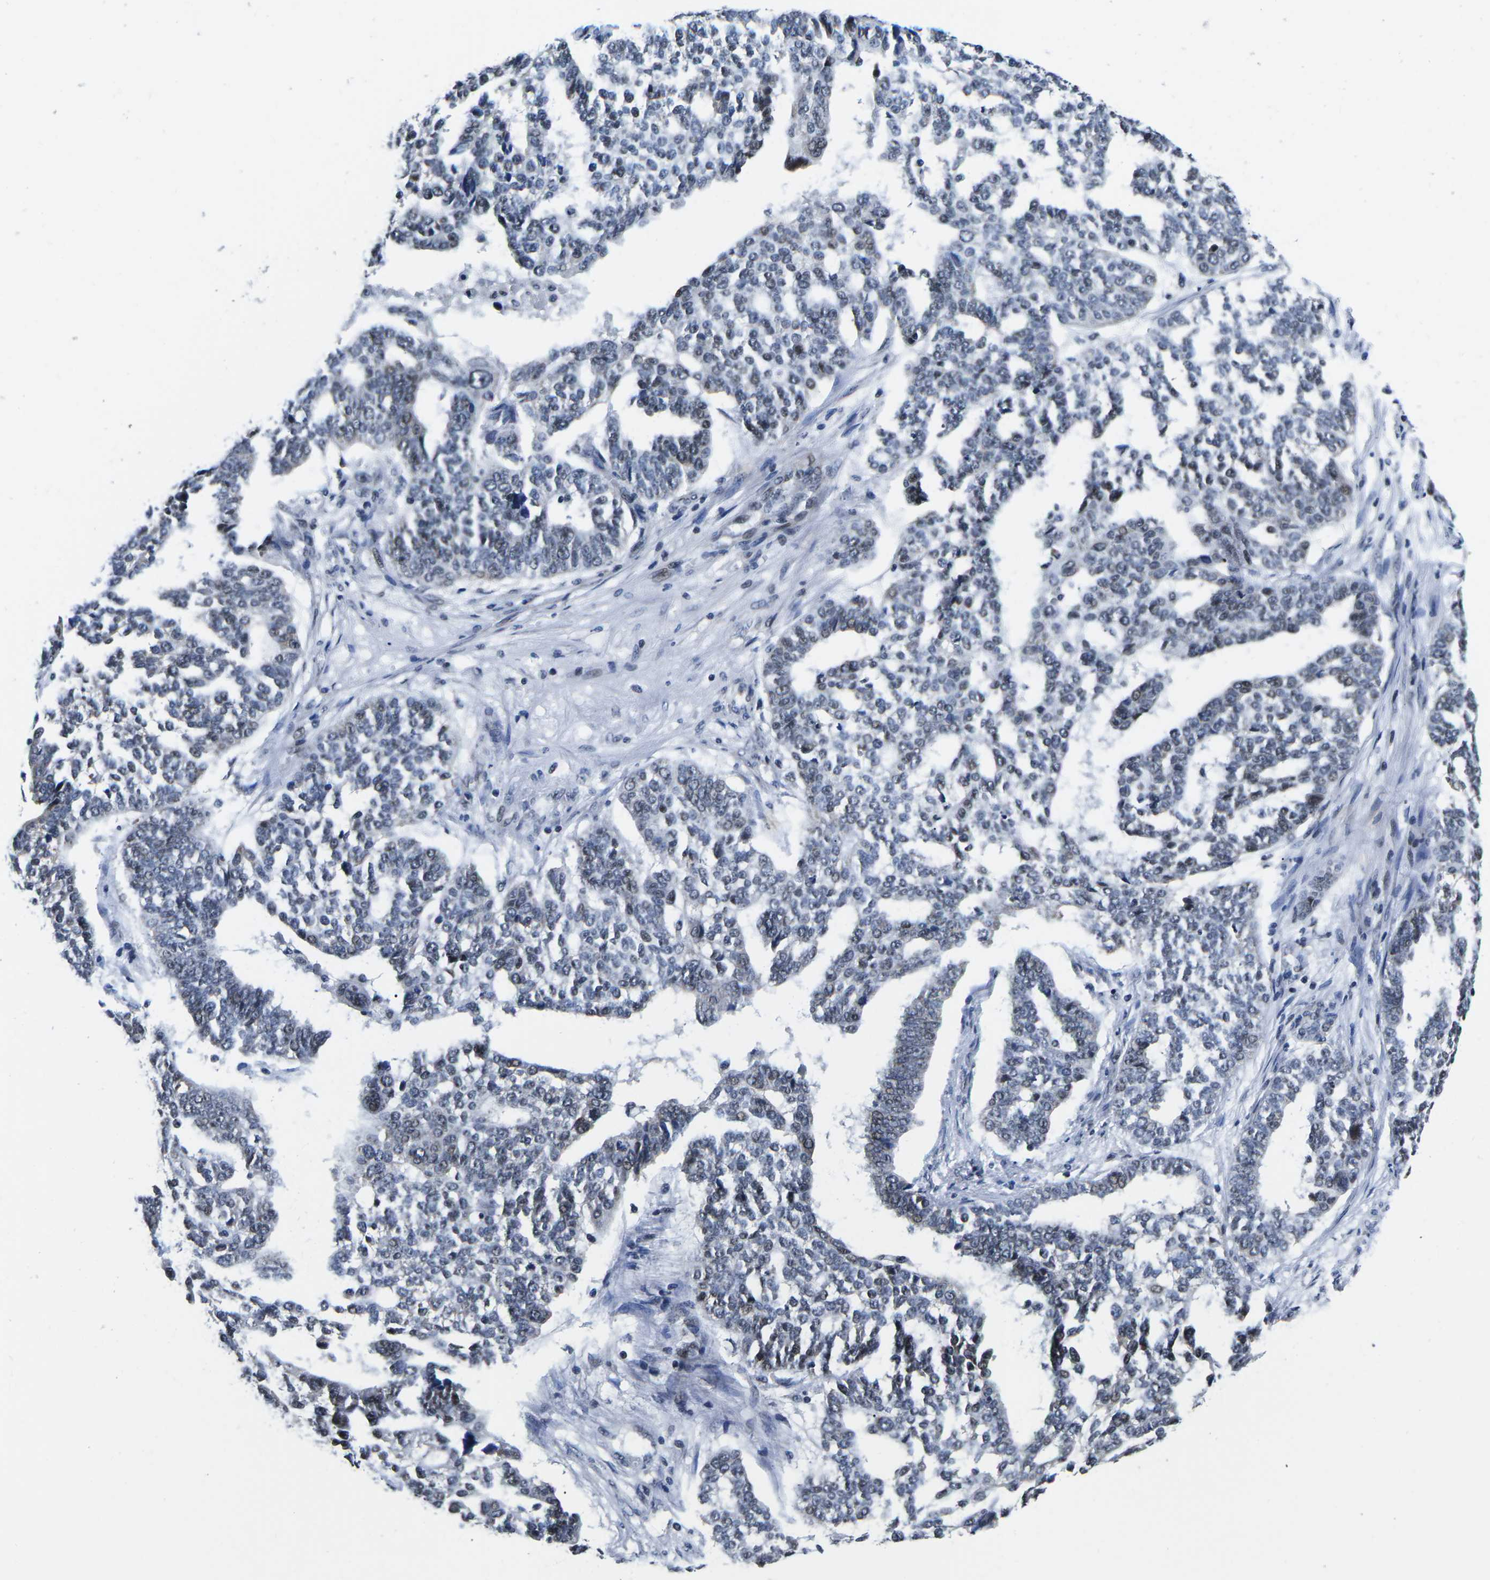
{"staining": {"intensity": "moderate", "quantity": "<25%", "location": "nuclear"}, "tissue": "ovarian cancer", "cell_type": "Tumor cells", "image_type": "cancer", "snomed": [{"axis": "morphology", "description": "Cystadenocarcinoma, serous, NOS"}, {"axis": "topography", "description": "Ovary"}], "caption": "This is a histology image of immunohistochemistry staining of ovarian cancer (serous cystadenocarcinoma), which shows moderate positivity in the nuclear of tumor cells.", "gene": "CDC73", "patient": {"sex": "female", "age": 59}}